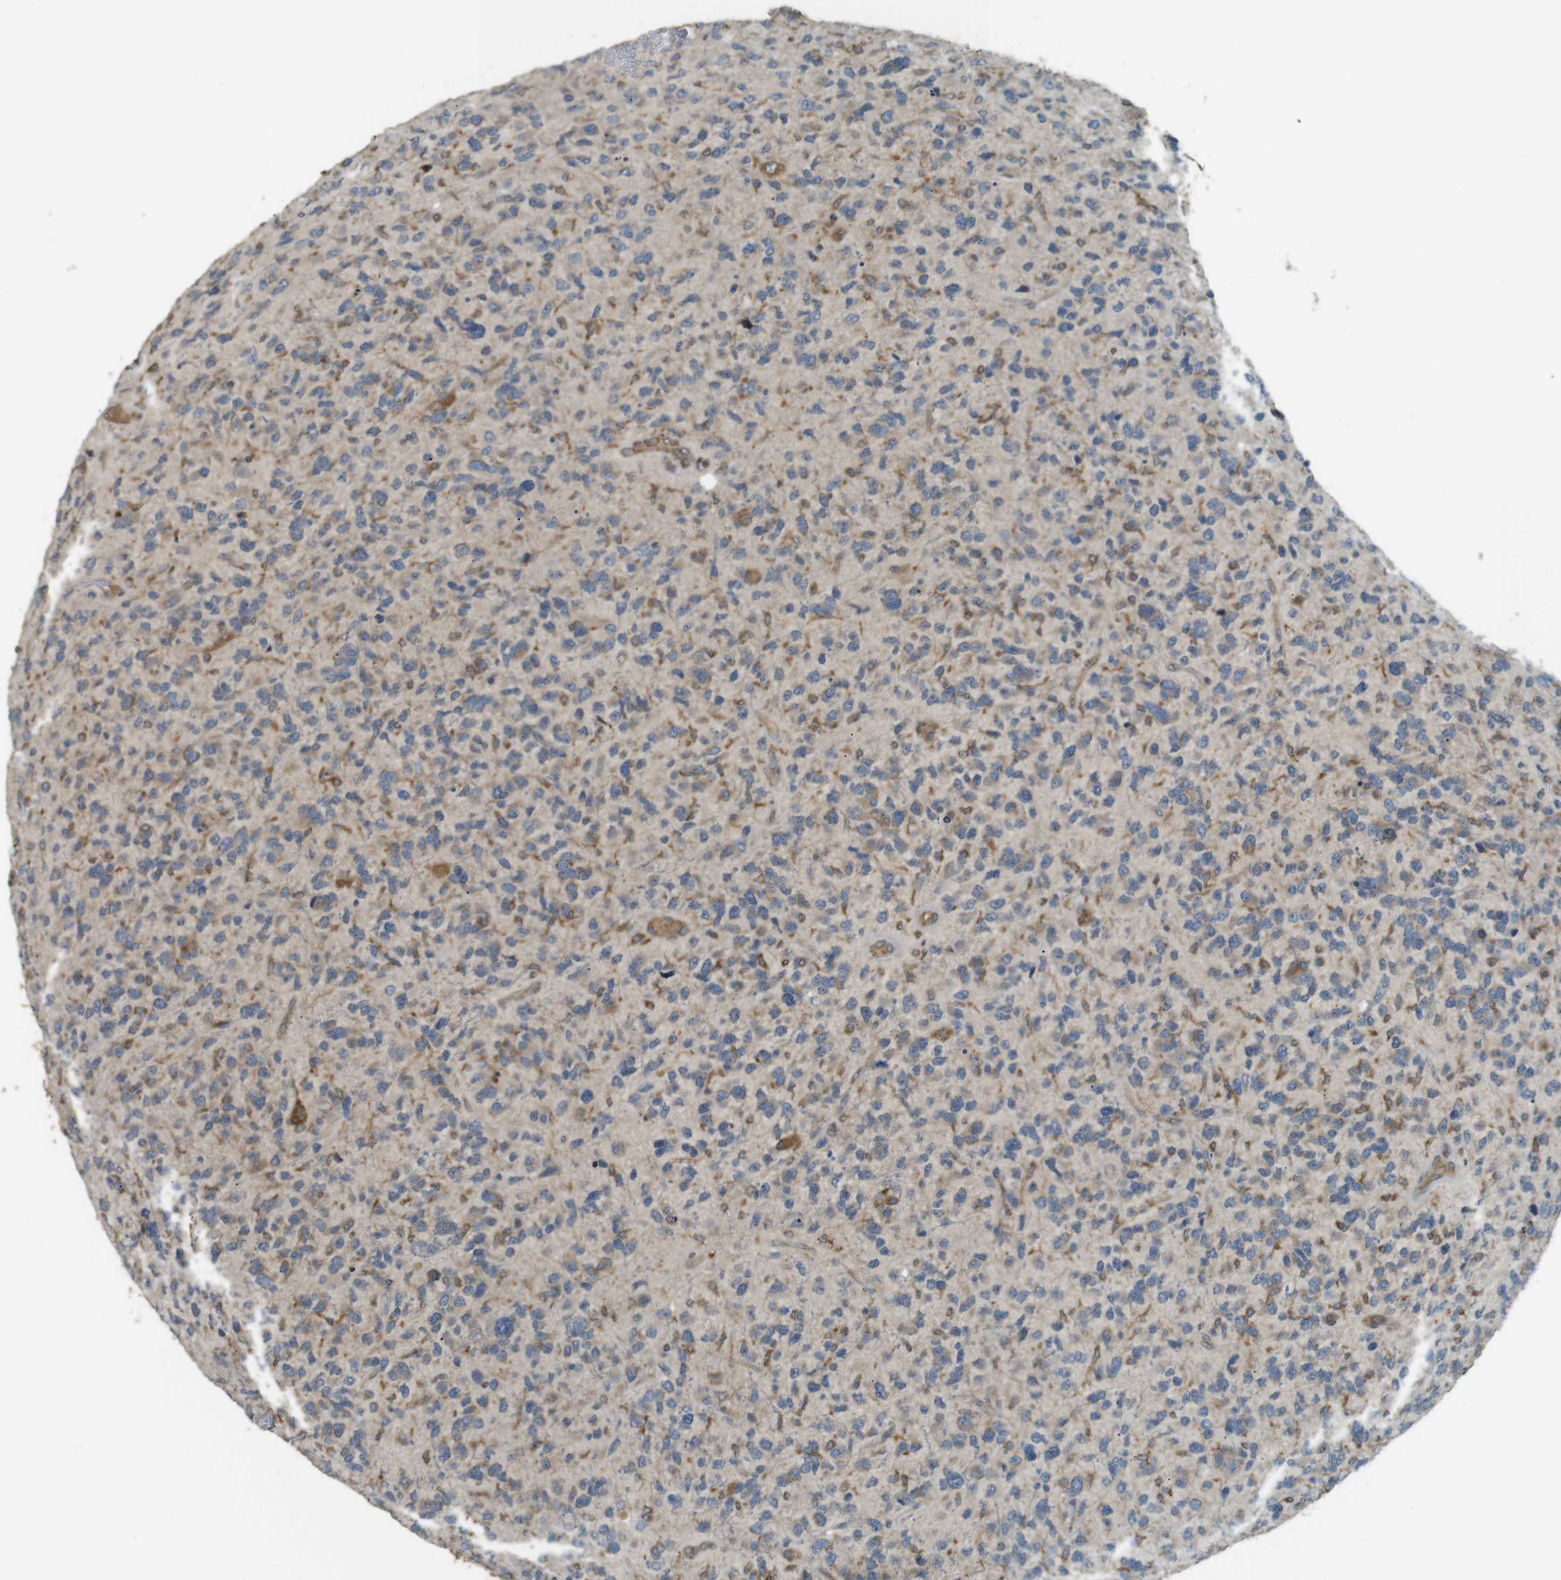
{"staining": {"intensity": "moderate", "quantity": "<25%", "location": "cytoplasmic/membranous"}, "tissue": "glioma", "cell_type": "Tumor cells", "image_type": "cancer", "snomed": [{"axis": "morphology", "description": "Glioma, malignant, High grade"}, {"axis": "topography", "description": "Brain"}], "caption": "A histopathology image of glioma stained for a protein reveals moderate cytoplasmic/membranous brown staining in tumor cells.", "gene": "TMED4", "patient": {"sex": "female", "age": 58}}